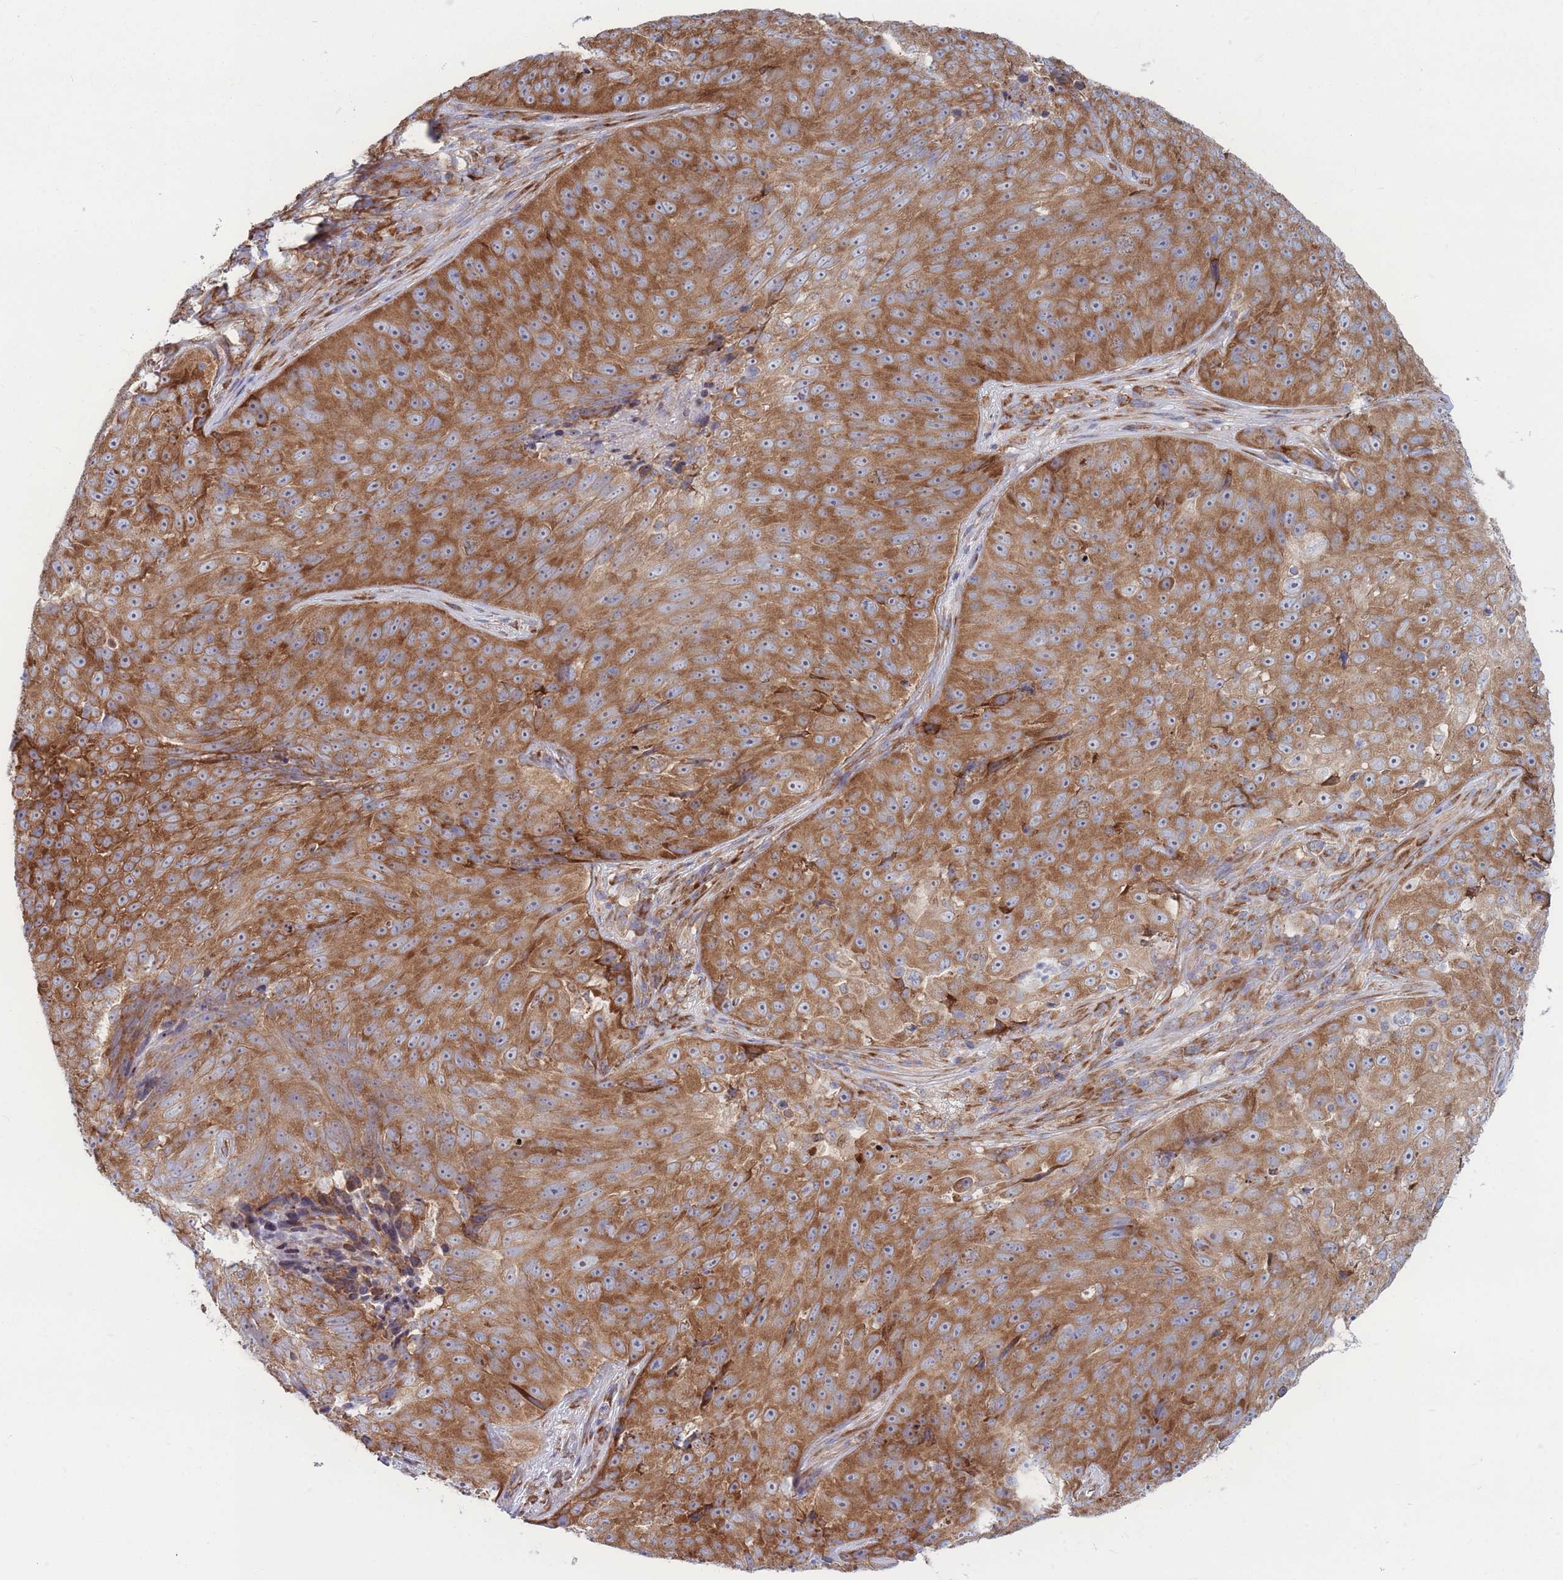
{"staining": {"intensity": "strong", "quantity": ">75%", "location": "cytoplasmic/membranous"}, "tissue": "skin cancer", "cell_type": "Tumor cells", "image_type": "cancer", "snomed": [{"axis": "morphology", "description": "Squamous cell carcinoma, NOS"}, {"axis": "topography", "description": "Skin"}], "caption": "Immunohistochemistry (IHC) image of neoplastic tissue: human skin squamous cell carcinoma stained using immunohistochemistry (IHC) shows high levels of strong protein expression localized specifically in the cytoplasmic/membranous of tumor cells, appearing as a cytoplasmic/membranous brown color.", "gene": "RPL8", "patient": {"sex": "female", "age": 87}}